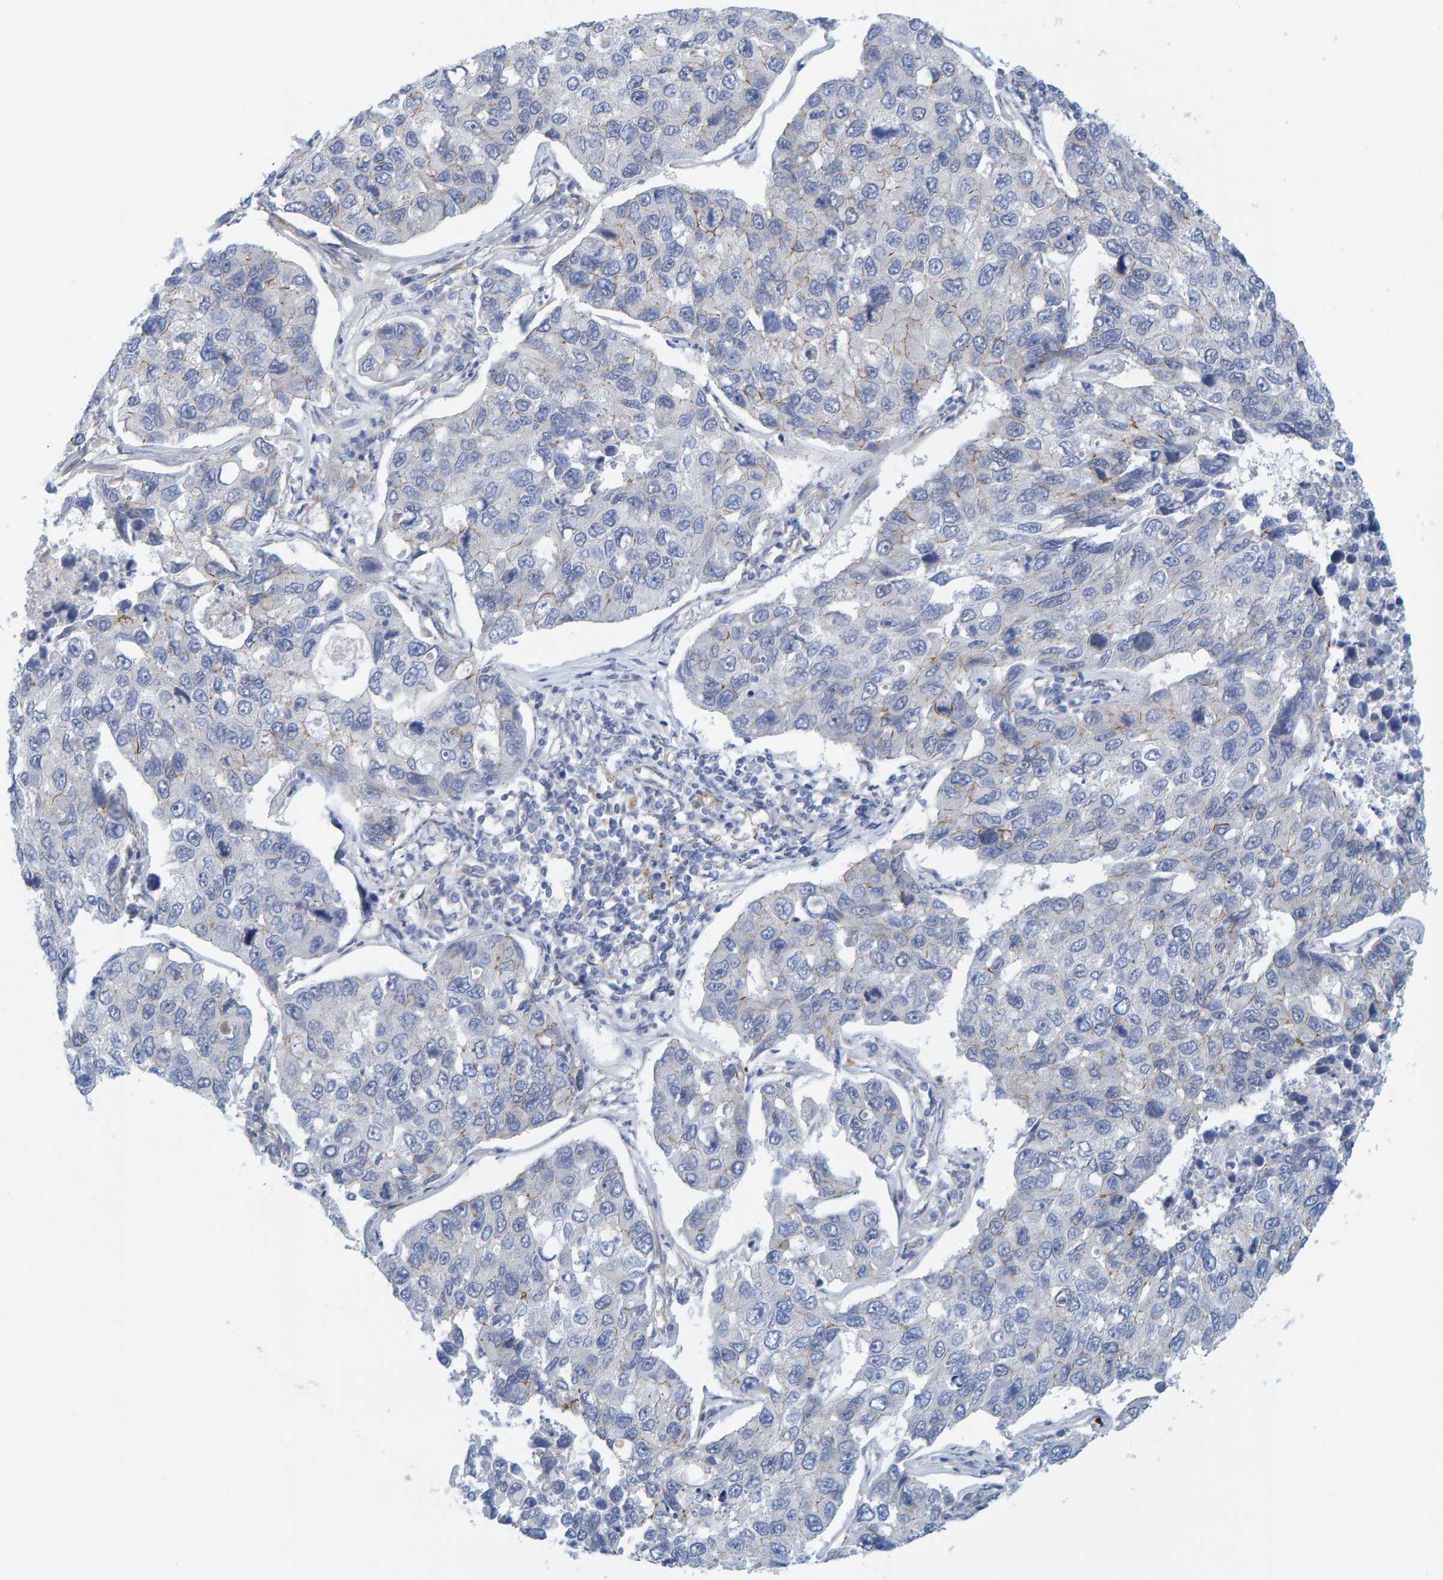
{"staining": {"intensity": "negative", "quantity": "none", "location": "none"}, "tissue": "lung cancer", "cell_type": "Tumor cells", "image_type": "cancer", "snomed": [{"axis": "morphology", "description": "Adenocarcinoma, NOS"}, {"axis": "topography", "description": "Lung"}], "caption": "Tumor cells show no significant staining in lung adenocarcinoma. (Stains: DAB immunohistochemistry with hematoxylin counter stain, Microscopy: brightfield microscopy at high magnification).", "gene": "KRBA2", "patient": {"sex": "male", "age": 64}}